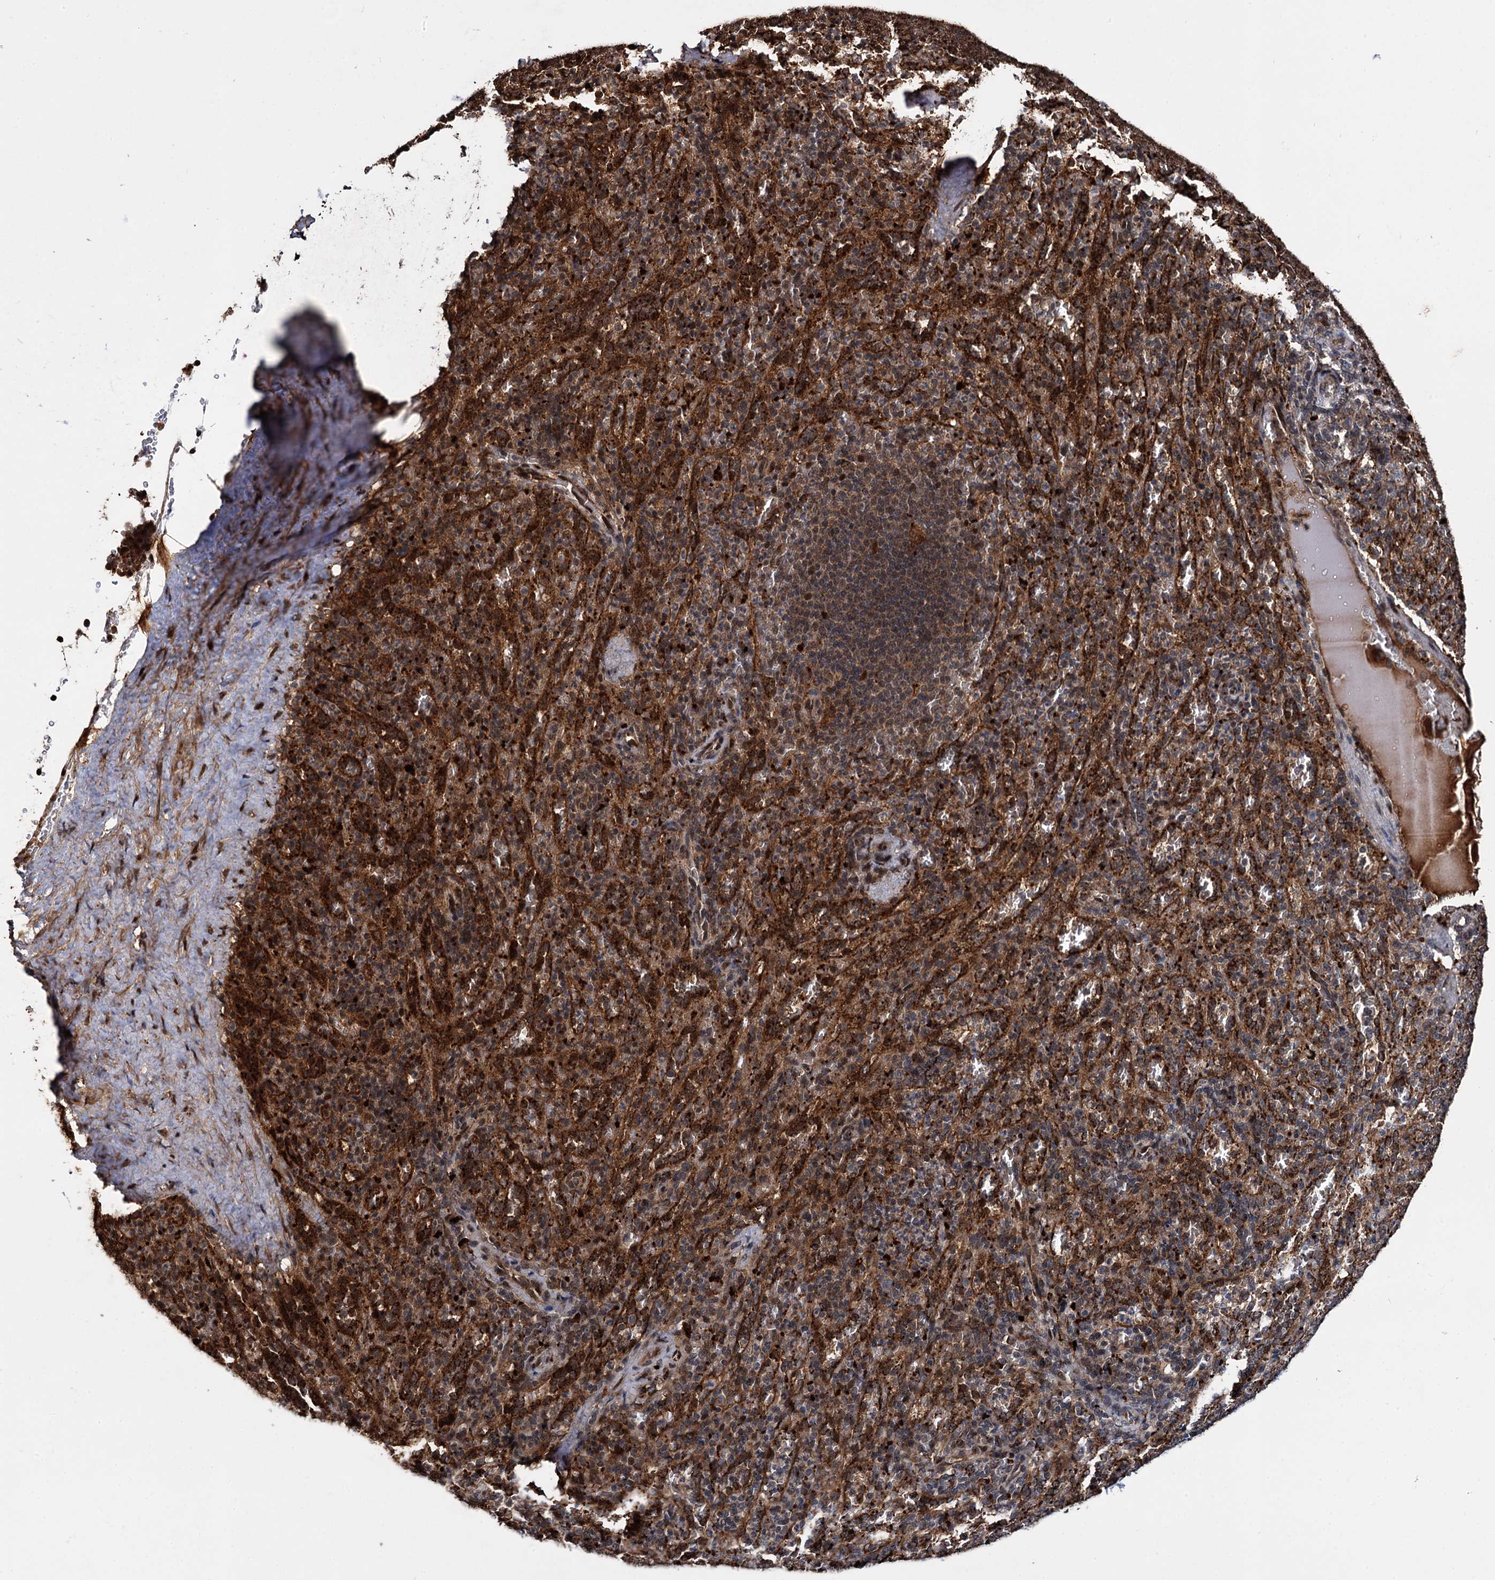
{"staining": {"intensity": "weak", "quantity": "25%-75%", "location": "cytoplasmic/membranous"}, "tissue": "spleen", "cell_type": "Cells in red pulp", "image_type": "normal", "snomed": [{"axis": "morphology", "description": "Normal tissue, NOS"}, {"axis": "topography", "description": "Spleen"}], "caption": "IHC photomicrograph of normal spleen stained for a protein (brown), which displays low levels of weak cytoplasmic/membranous expression in approximately 25%-75% of cells in red pulp.", "gene": "CEP192", "patient": {"sex": "female", "age": 21}}